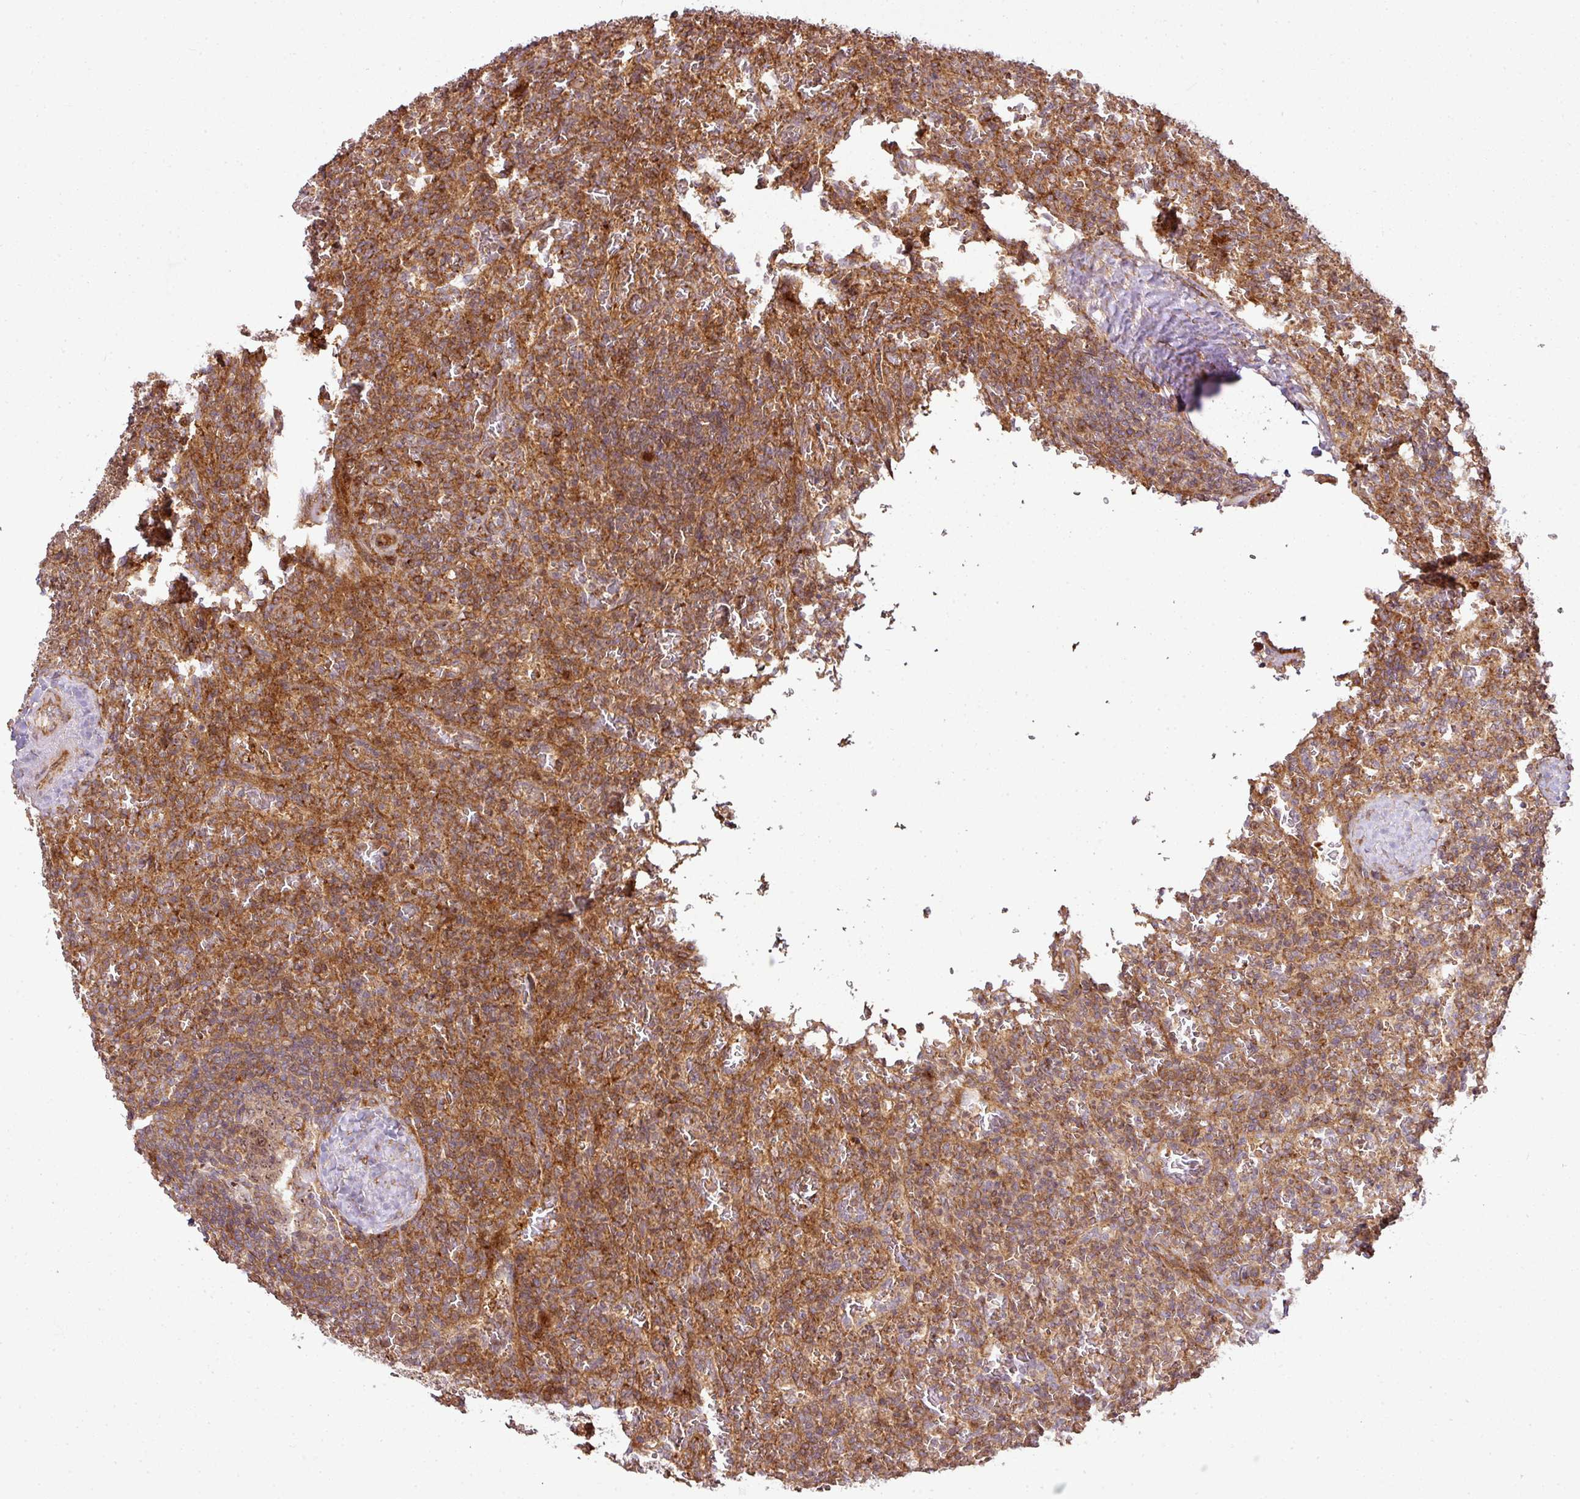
{"staining": {"intensity": "moderate", "quantity": ">75%", "location": "cytoplasmic/membranous"}, "tissue": "lymphoma", "cell_type": "Tumor cells", "image_type": "cancer", "snomed": [{"axis": "morphology", "description": "Malignant lymphoma, non-Hodgkin's type, Low grade"}, {"axis": "topography", "description": "Spleen"}], "caption": "Malignant lymphoma, non-Hodgkin's type (low-grade) stained with IHC reveals moderate cytoplasmic/membranous expression in about >75% of tumor cells.", "gene": "ATAT1", "patient": {"sex": "female", "age": 64}}